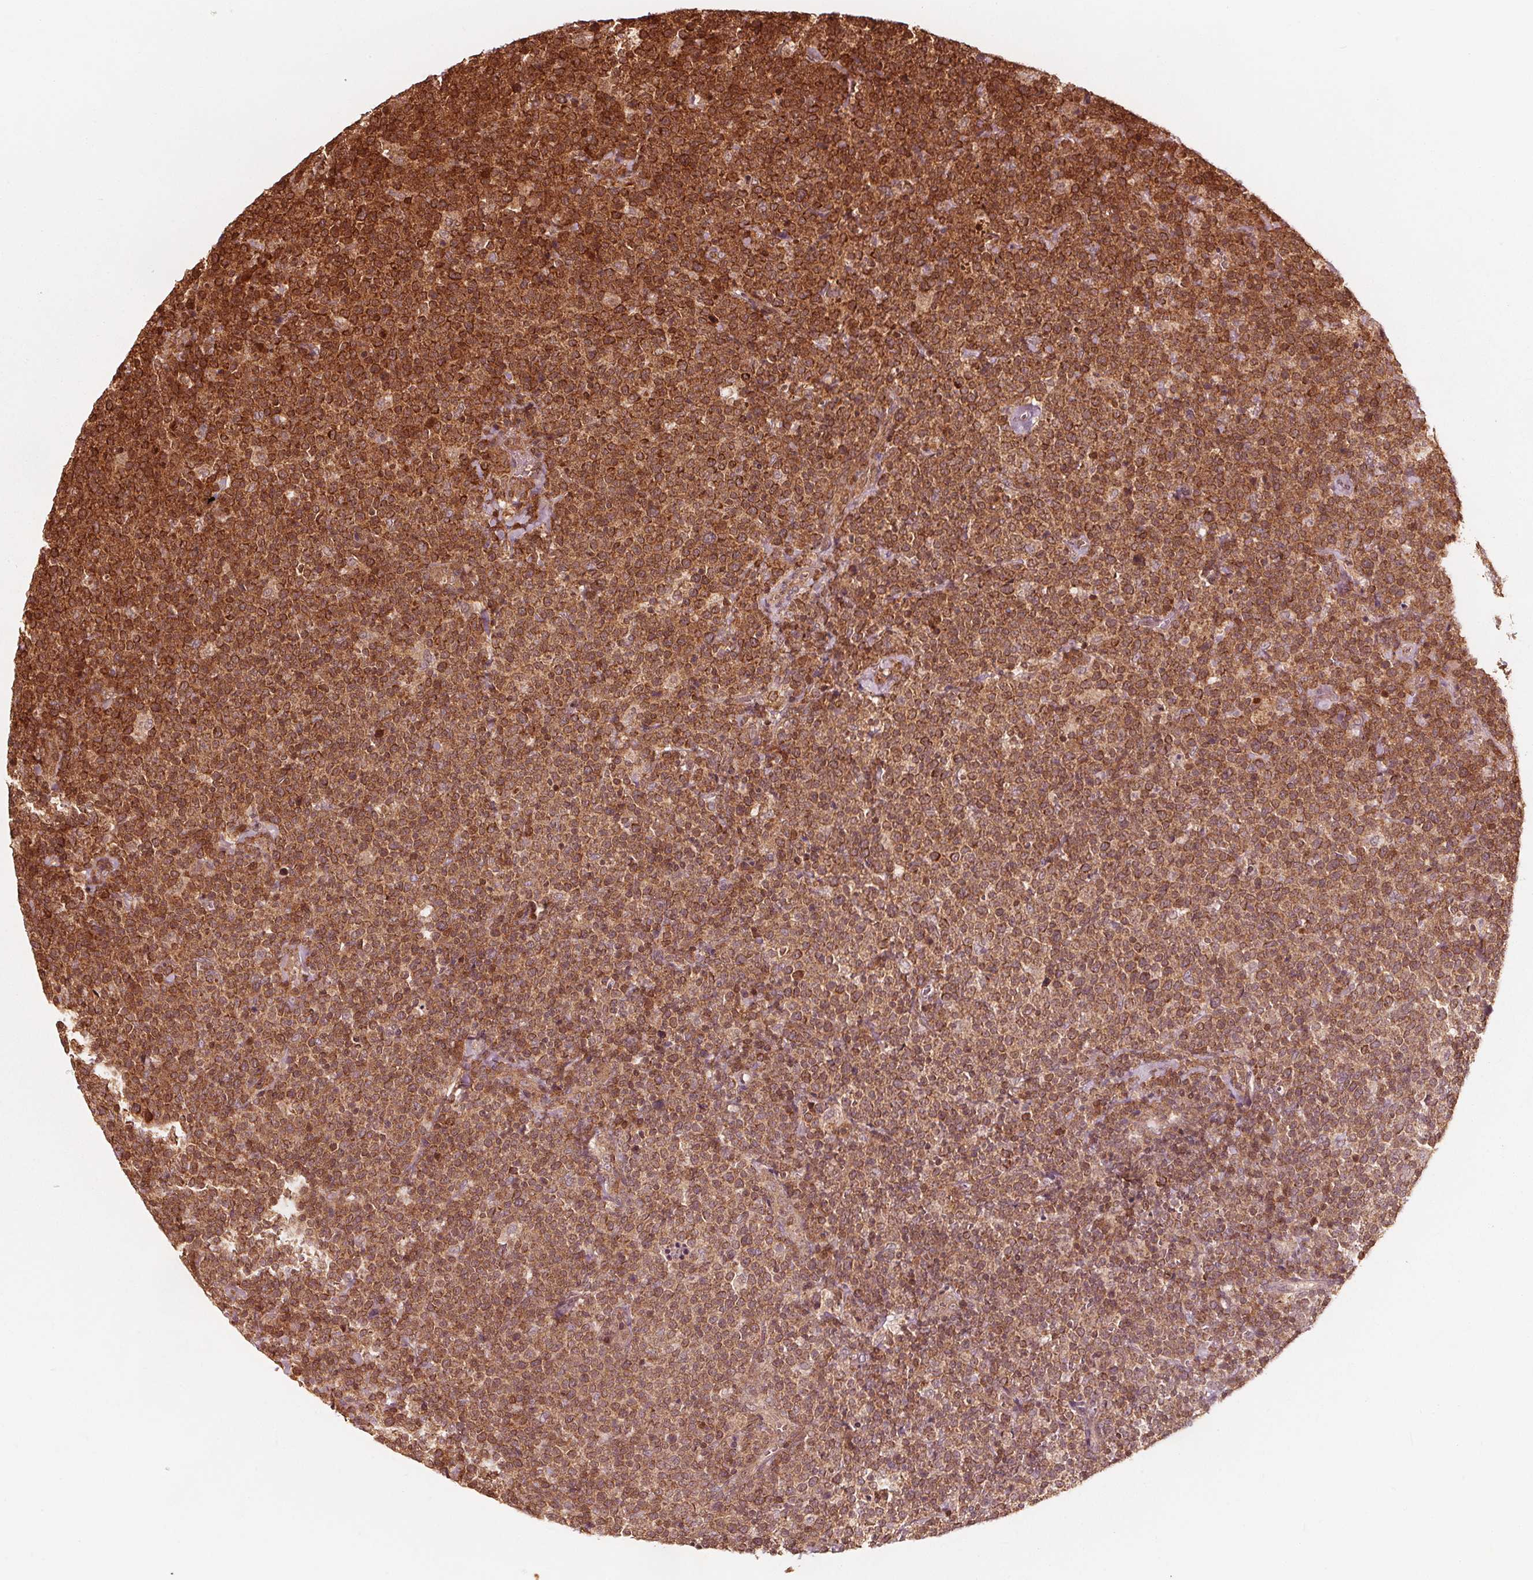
{"staining": {"intensity": "strong", "quantity": ">75%", "location": "cytoplasmic/membranous,nuclear"}, "tissue": "lymphoma", "cell_type": "Tumor cells", "image_type": "cancer", "snomed": [{"axis": "morphology", "description": "Malignant lymphoma, non-Hodgkin's type, High grade"}, {"axis": "topography", "description": "Lymph node"}], "caption": "Brown immunohistochemical staining in human high-grade malignant lymphoma, non-Hodgkin's type exhibits strong cytoplasmic/membranous and nuclear staining in approximately >75% of tumor cells. (DAB (3,3'-diaminobenzidine) = brown stain, brightfield microscopy at high magnification).", "gene": "AIP", "patient": {"sex": "male", "age": 61}}